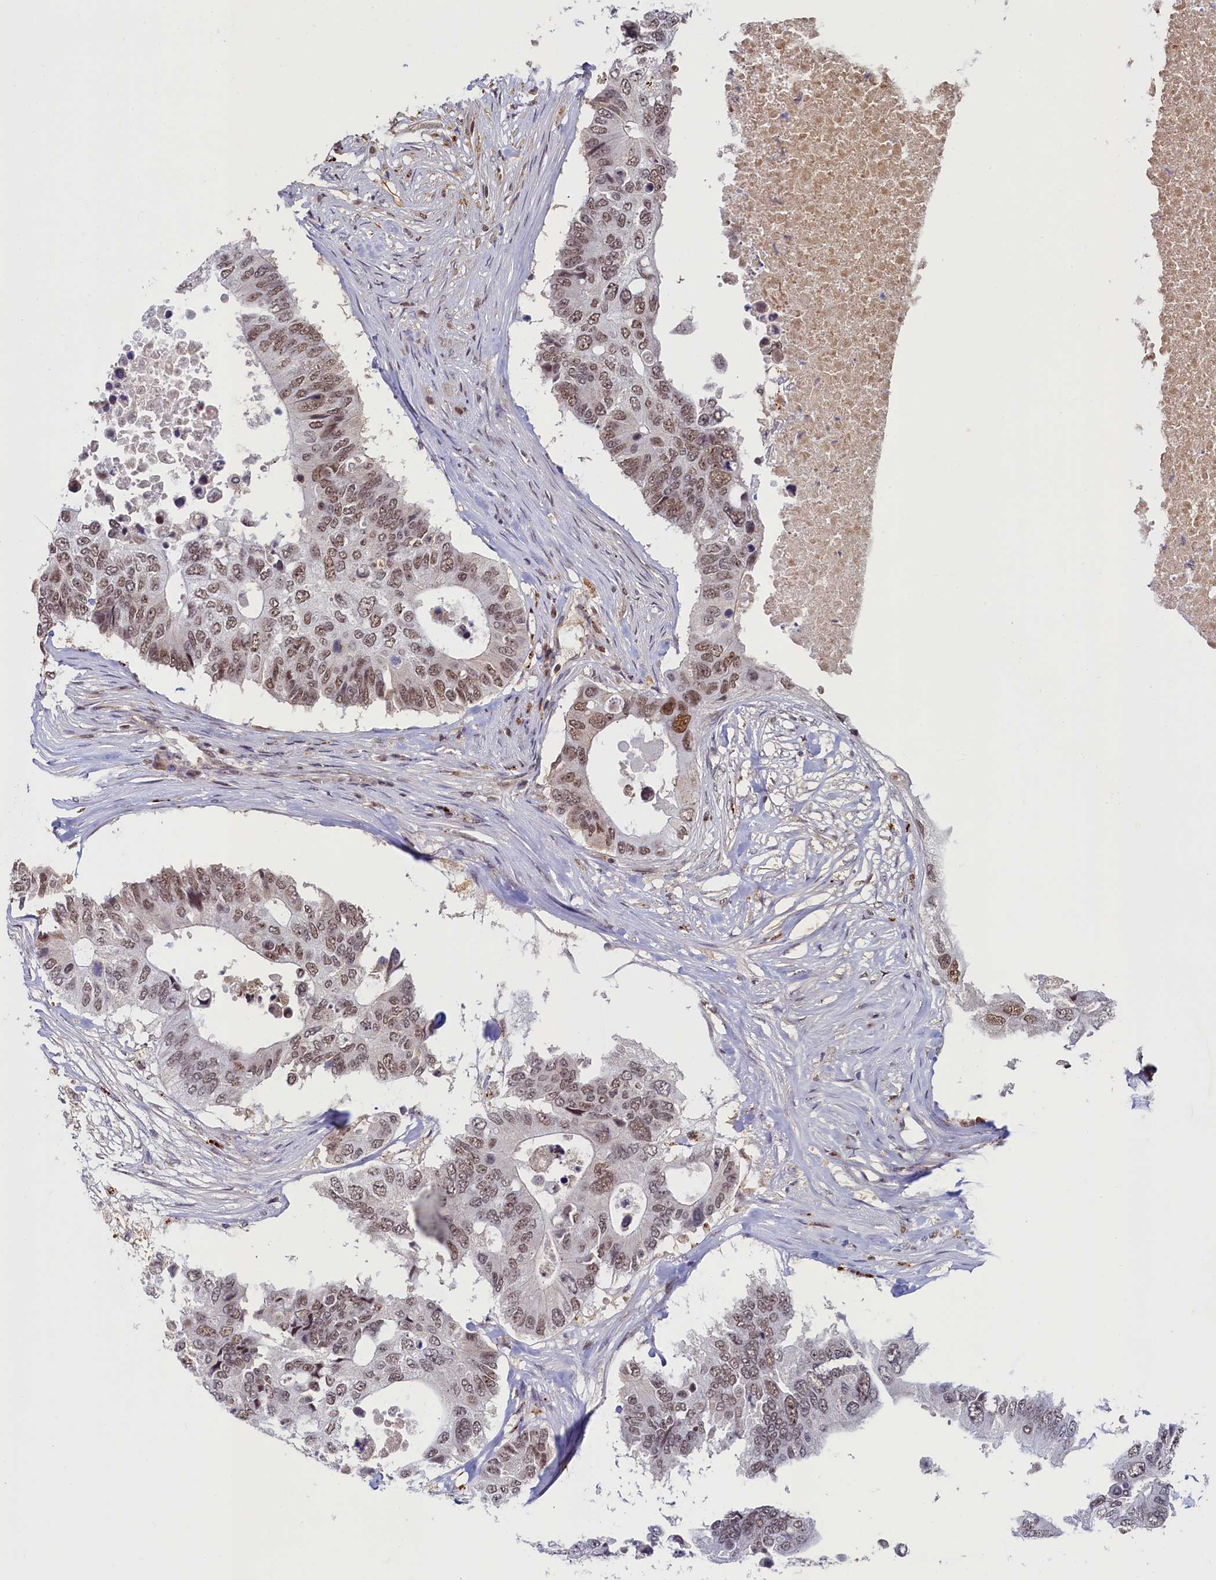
{"staining": {"intensity": "moderate", "quantity": ">75%", "location": "nuclear"}, "tissue": "colorectal cancer", "cell_type": "Tumor cells", "image_type": "cancer", "snomed": [{"axis": "morphology", "description": "Adenocarcinoma, NOS"}, {"axis": "topography", "description": "Colon"}], "caption": "The image exhibits a brown stain indicating the presence of a protein in the nuclear of tumor cells in colorectal adenocarcinoma.", "gene": "INTS14", "patient": {"sex": "male", "age": 71}}